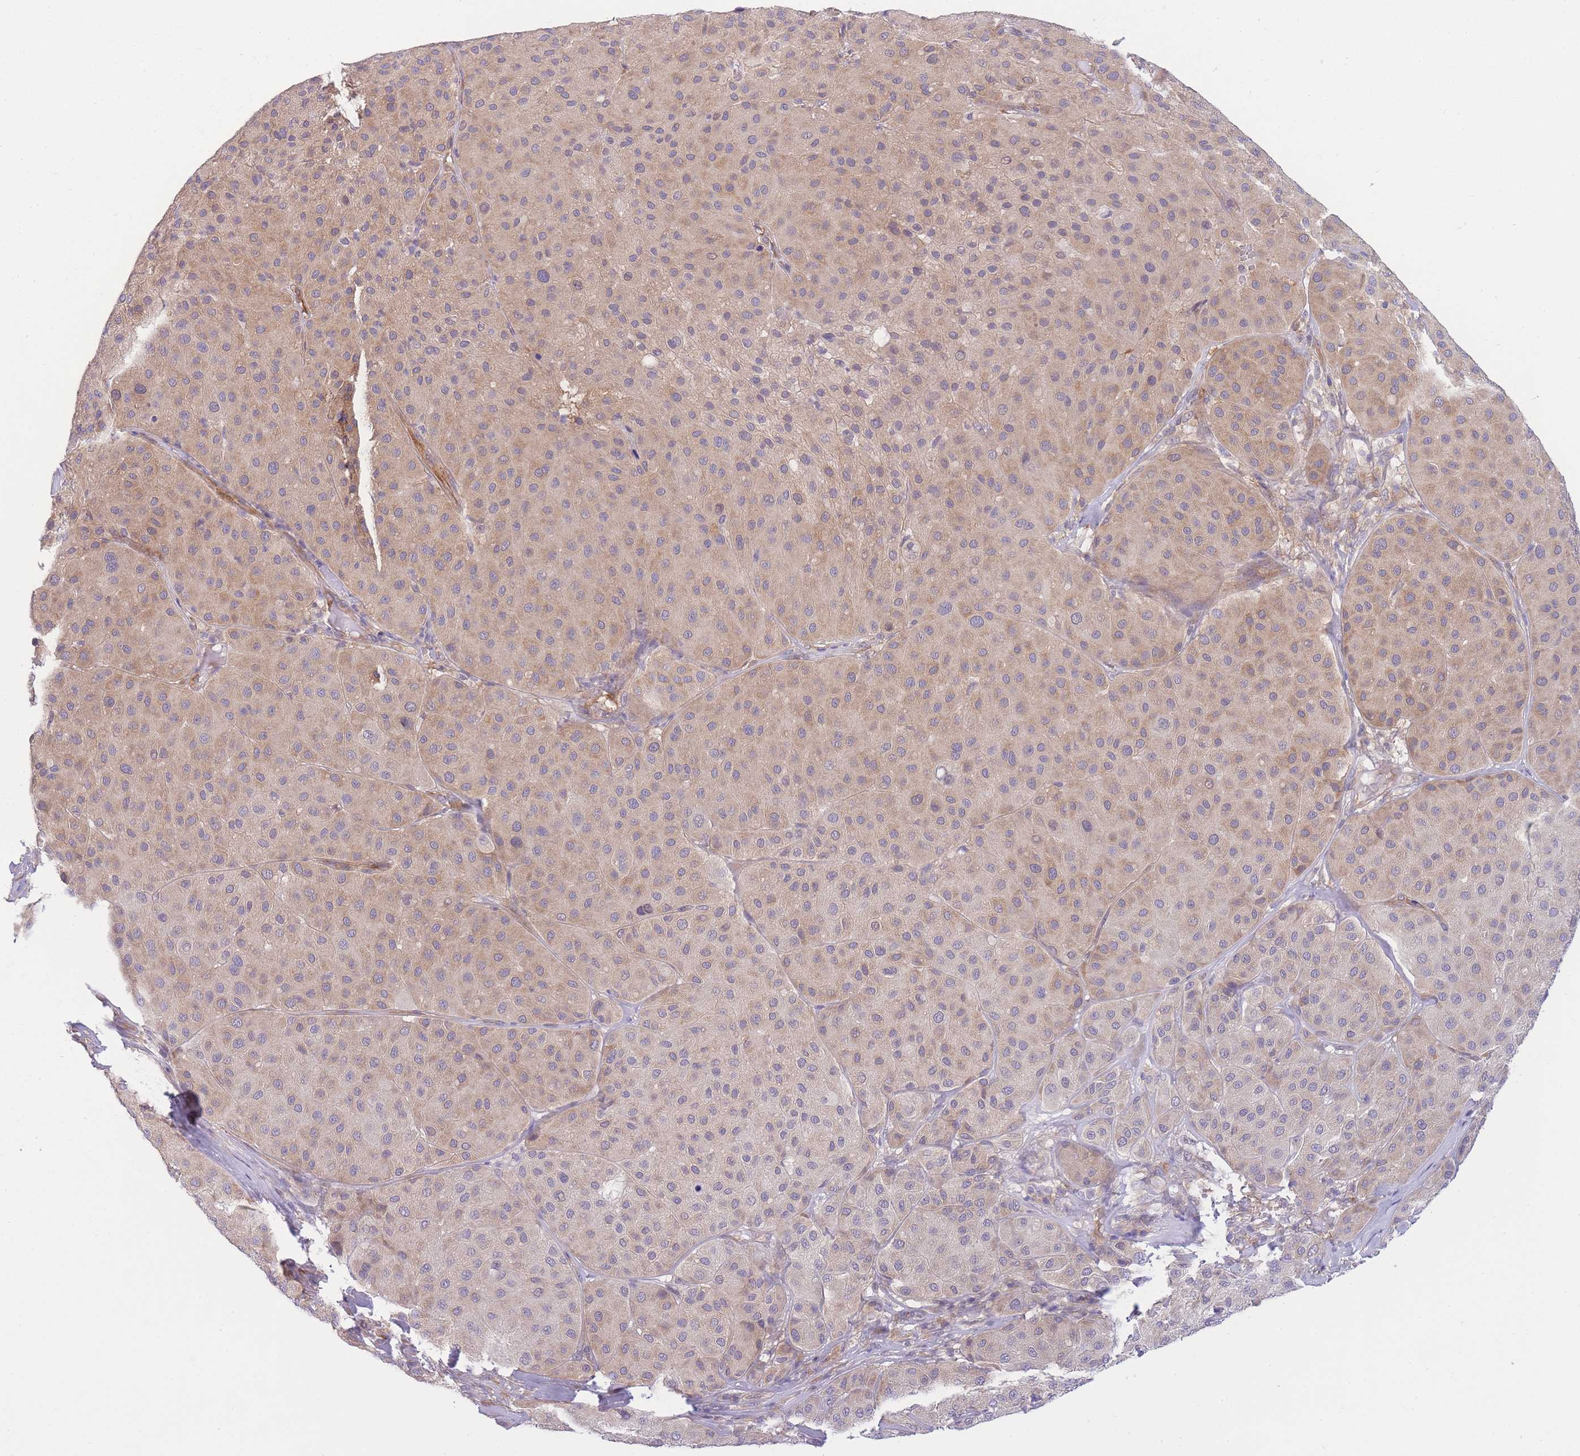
{"staining": {"intensity": "weak", "quantity": "25%-75%", "location": "cytoplasmic/membranous"}, "tissue": "melanoma", "cell_type": "Tumor cells", "image_type": "cancer", "snomed": [{"axis": "morphology", "description": "Malignant melanoma, Metastatic site"}, {"axis": "topography", "description": "Smooth muscle"}], "caption": "IHC micrograph of neoplastic tissue: malignant melanoma (metastatic site) stained using immunohistochemistry exhibits low levels of weak protein expression localized specifically in the cytoplasmic/membranous of tumor cells, appearing as a cytoplasmic/membranous brown color.", "gene": "PFDN6", "patient": {"sex": "male", "age": 41}}